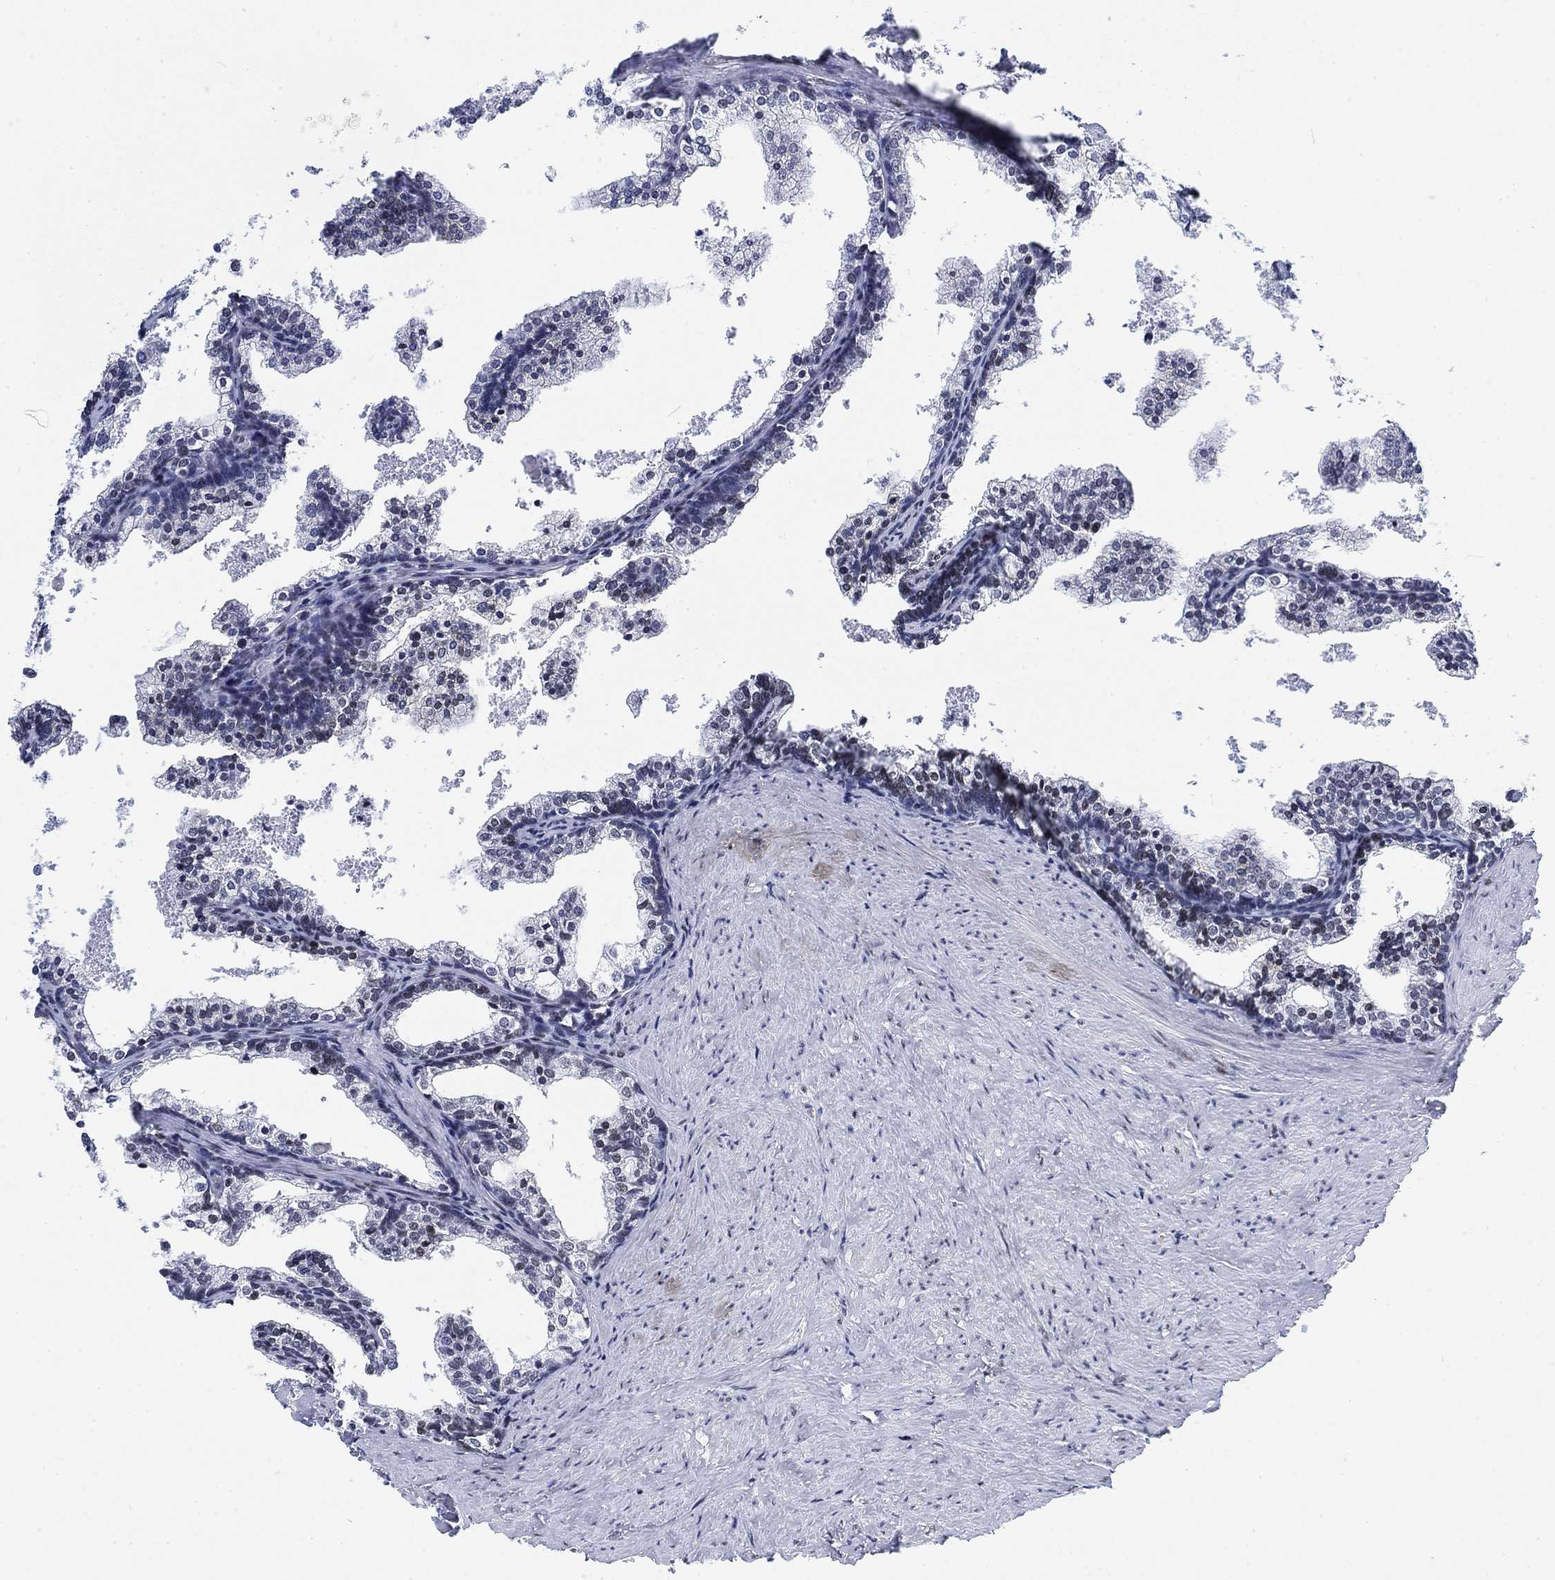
{"staining": {"intensity": "weak", "quantity": "<25%", "location": "nuclear"}, "tissue": "prostate cancer", "cell_type": "Tumor cells", "image_type": "cancer", "snomed": [{"axis": "morphology", "description": "Adenocarcinoma, NOS"}, {"axis": "topography", "description": "Prostate and seminal vesicle, NOS"}], "caption": "Human prostate cancer (adenocarcinoma) stained for a protein using immunohistochemistry shows no positivity in tumor cells.", "gene": "H1-10", "patient": {"sex": "male", "age": 63}}